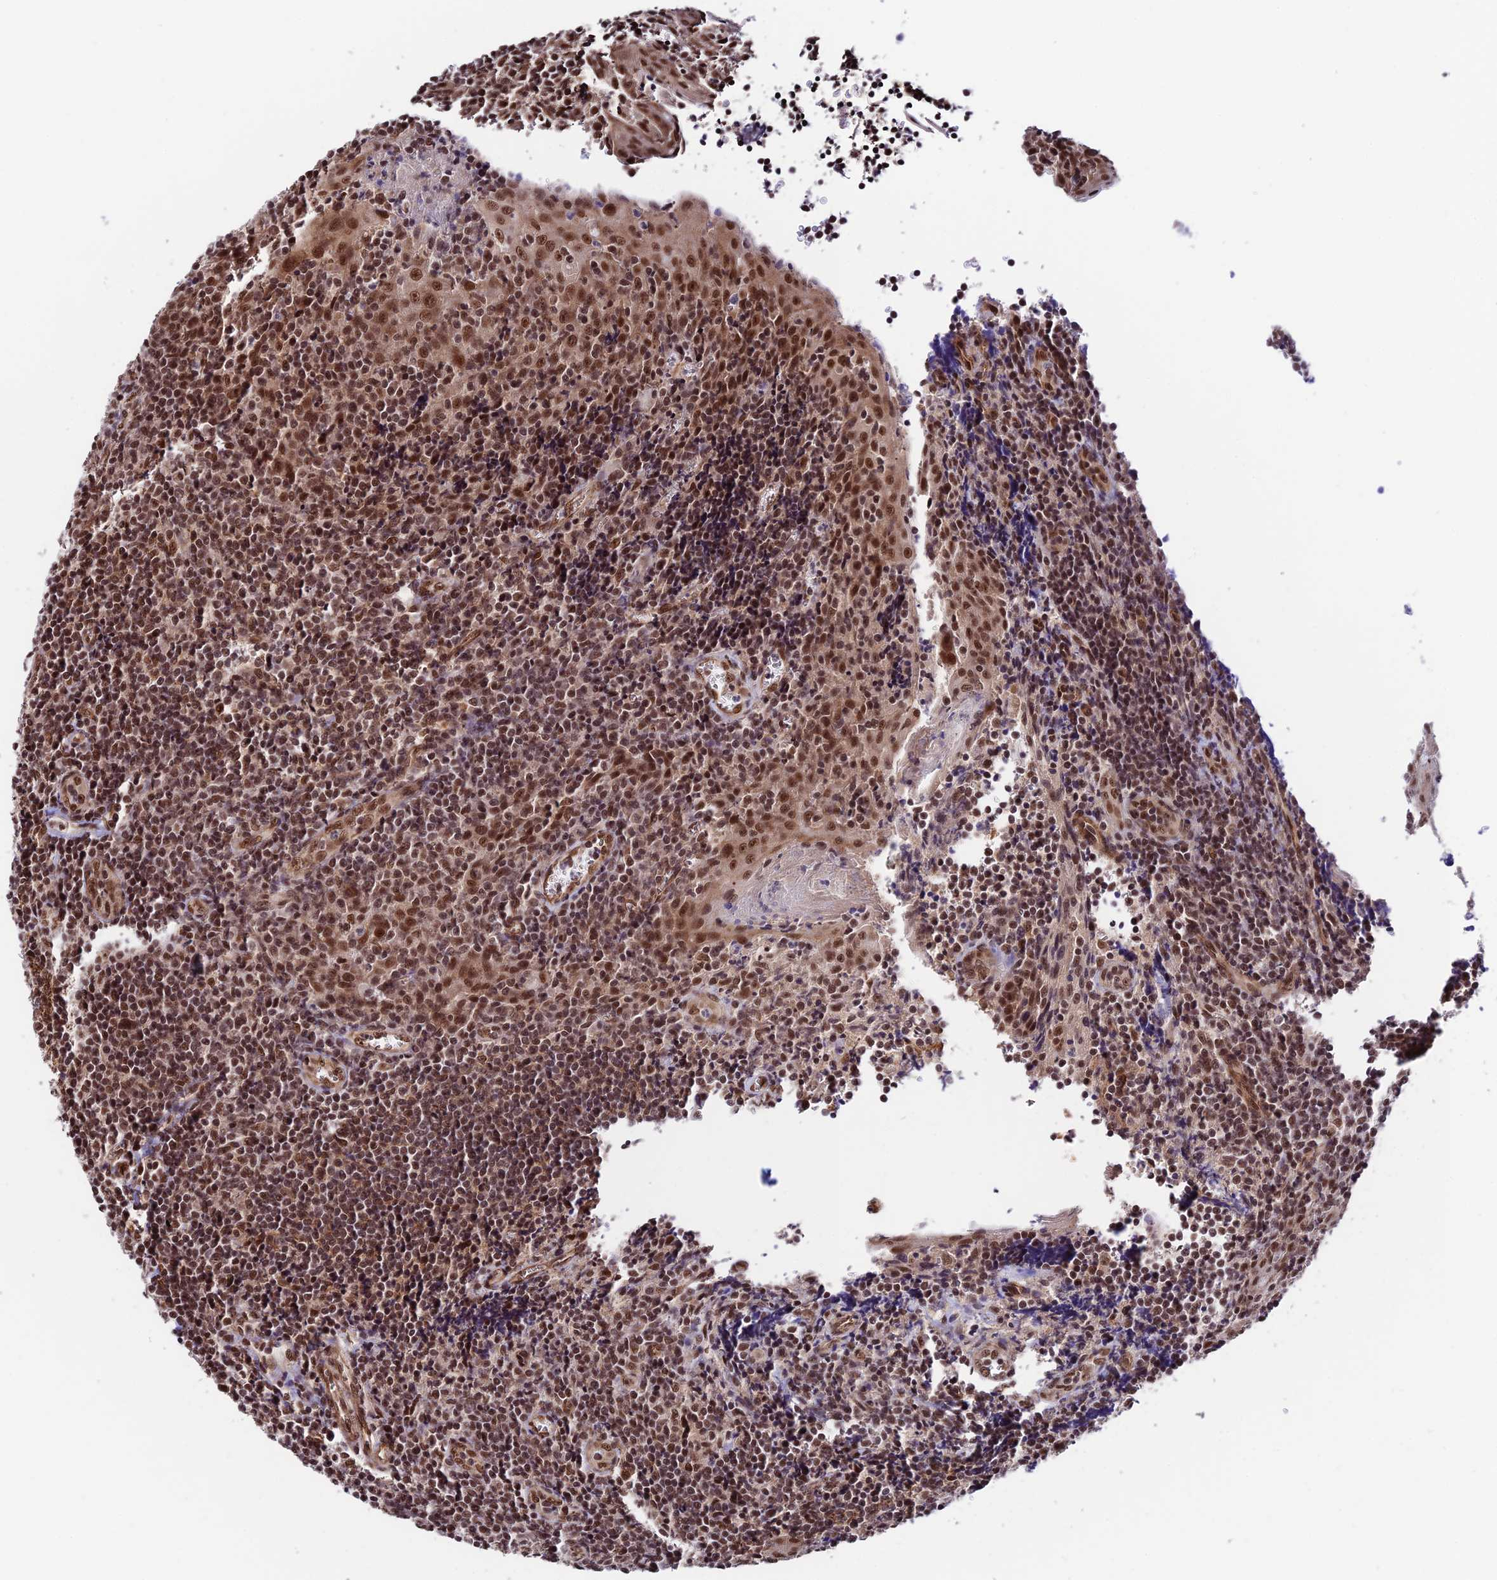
{"staining": {"intensity": "moderate", "quantity": ">75%", "location": "nuclear"}, "tissue": "tonsil", "cell_type": "Germinal center cells", "image_type": "normal", "snomed": [{"axis": "morphology", "description": "Normal tissue, NOS"}, {"axis": "topography", "description": "Tonsil"}], "caption": "Immunohistochemical staining of benign tonsil reveals medium levels of moderate nuclear staining in about >75% of germinal center cells.", "gene": "RBM42", "patient": {"sex": "male", "age": 27}}